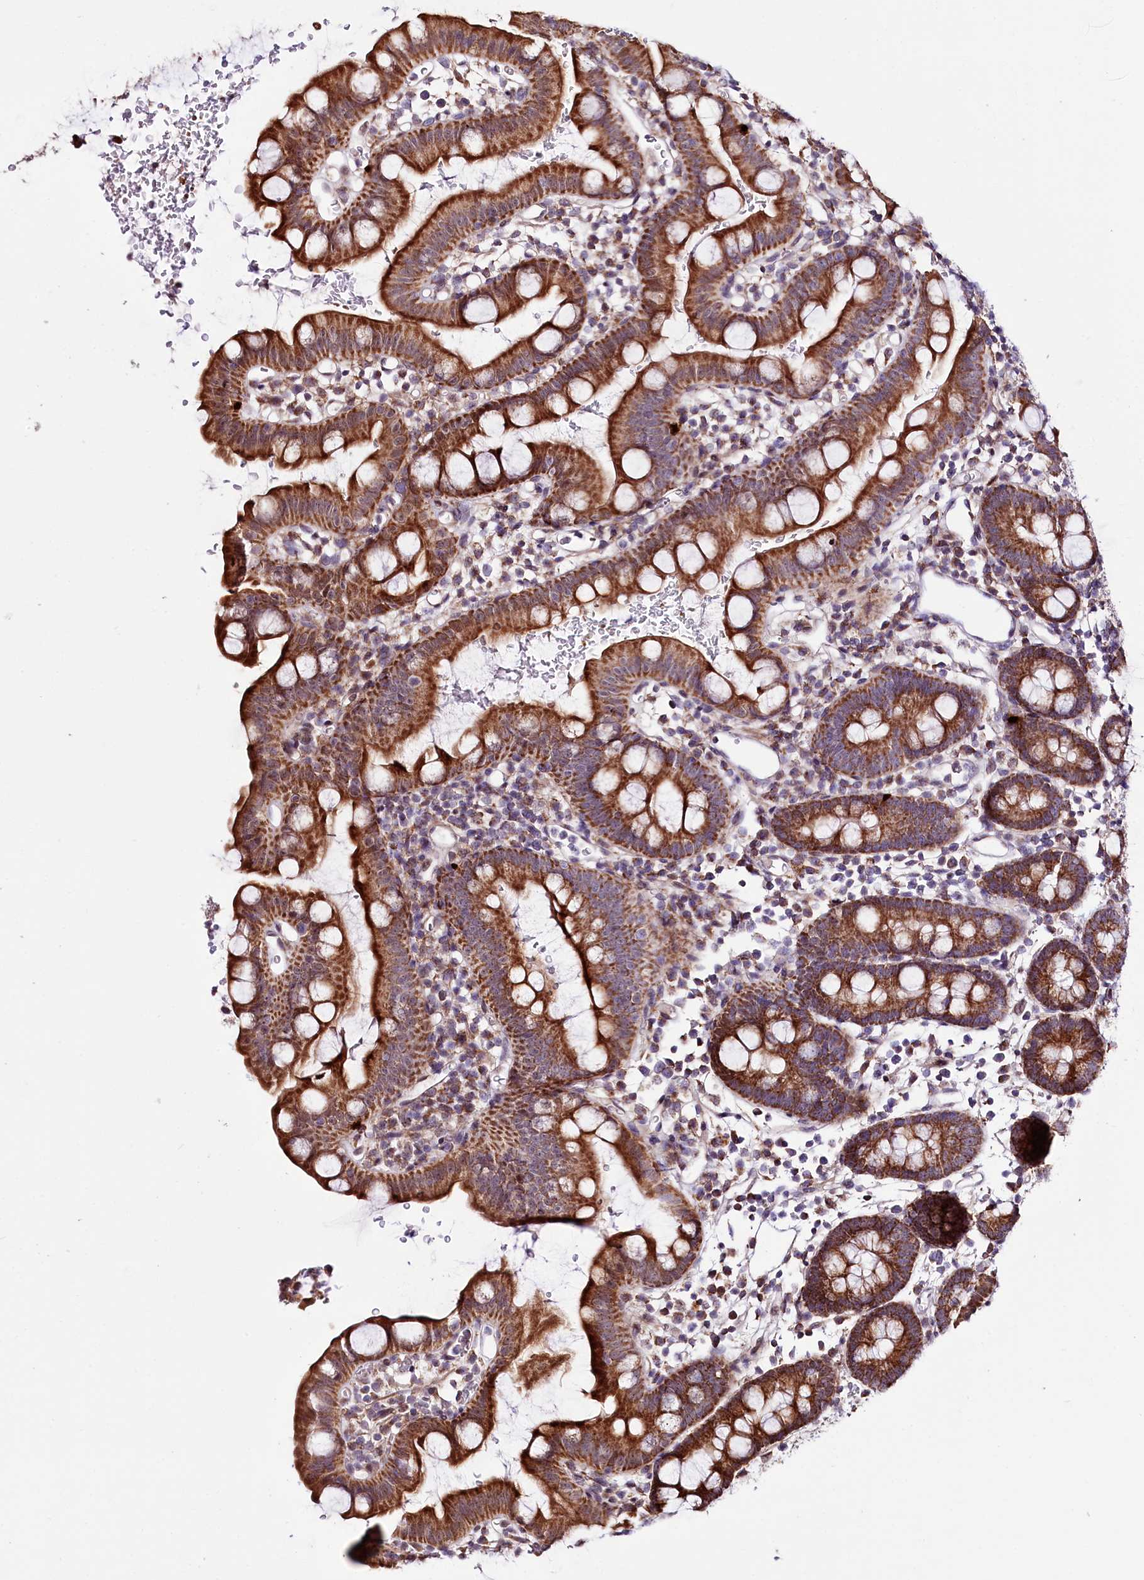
{"staining": {"intensity": "moderate", "quantity": ">75%", "location": "cytoplasmic/membranous"}, "tissue": "small intestine", "cell_type": "Glandular cells", "image_type": "normal", "snomed": [{"axis": "morphology", "description": "Normal tissue, NOS"}, {"axis": "topography", "description": "Stomach, upper"}, {"axis": "topography", "description": "Stomach, lower"}, {"axis": "topography", "description": "Small intestine"}], "caption": "Immunohistochemistry histopathology image of normal small intestine: human small intestine stained using IHC exhibits medium levels of moderate protein expression localized specifically in the cytoplasmic/membranous of glandular cells, appearing as a cytoplasmic/membranous brown color.", "gene": "ST7", "patient": {"sex": "male", "age": 68}}